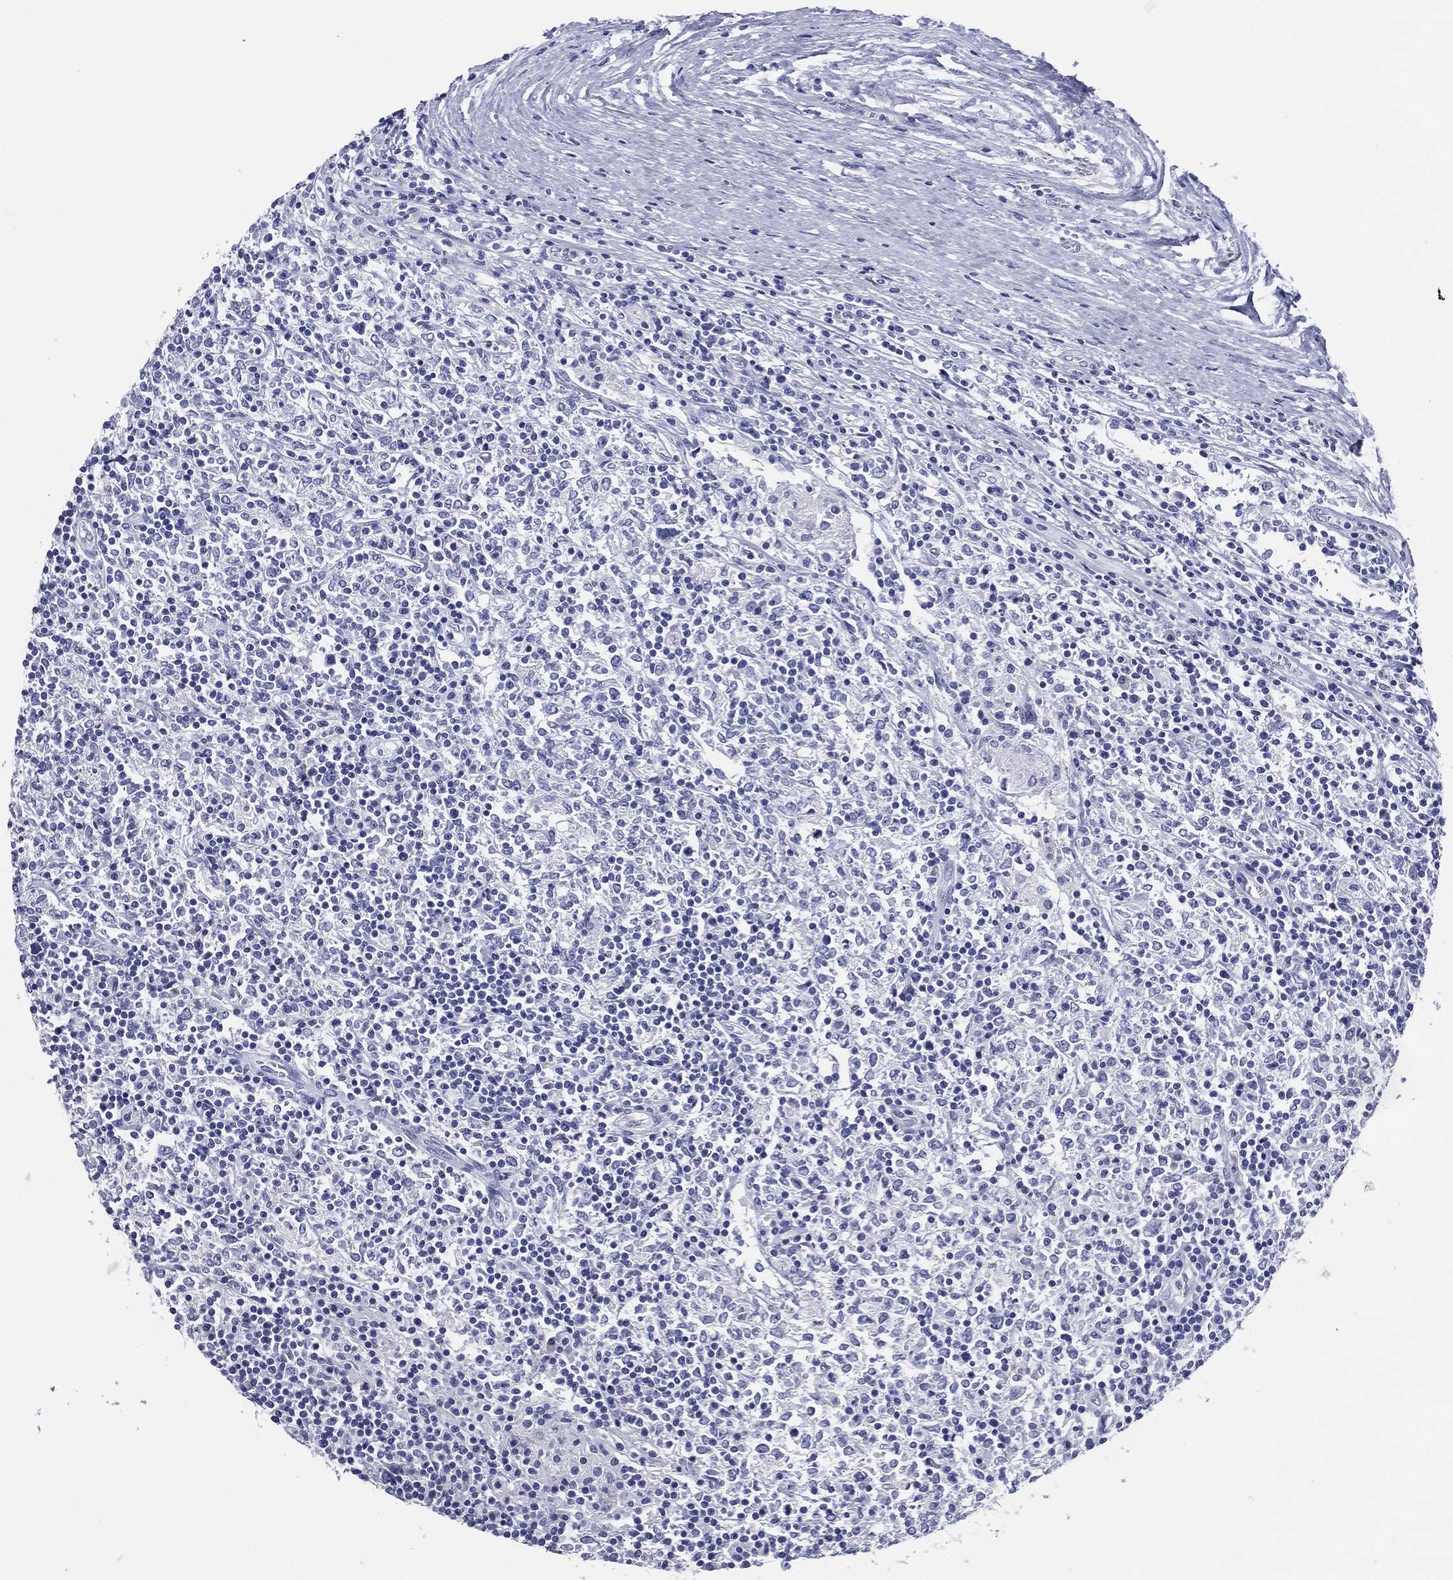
{"staining": {"intensity": "negative", "quantity": "none", "location": "none"}, "tissue": "lymphoma", "cell_type": "Tumor cells", "image_type": "cancer", "snomed": [{"axis": "morphology", "description": "Malignant lymphoma, non-Hodgkin's type, High grade"}, {"axis": "topography", "description": "Lymph node"}], "caption": "Image shows no protein expression in tumor cells of malignant lymphoma, non-Hodgkin's type (high-grade) tissue.", "gene": "TFAP2A", "patient": {"sex": "female", "age": 84}}